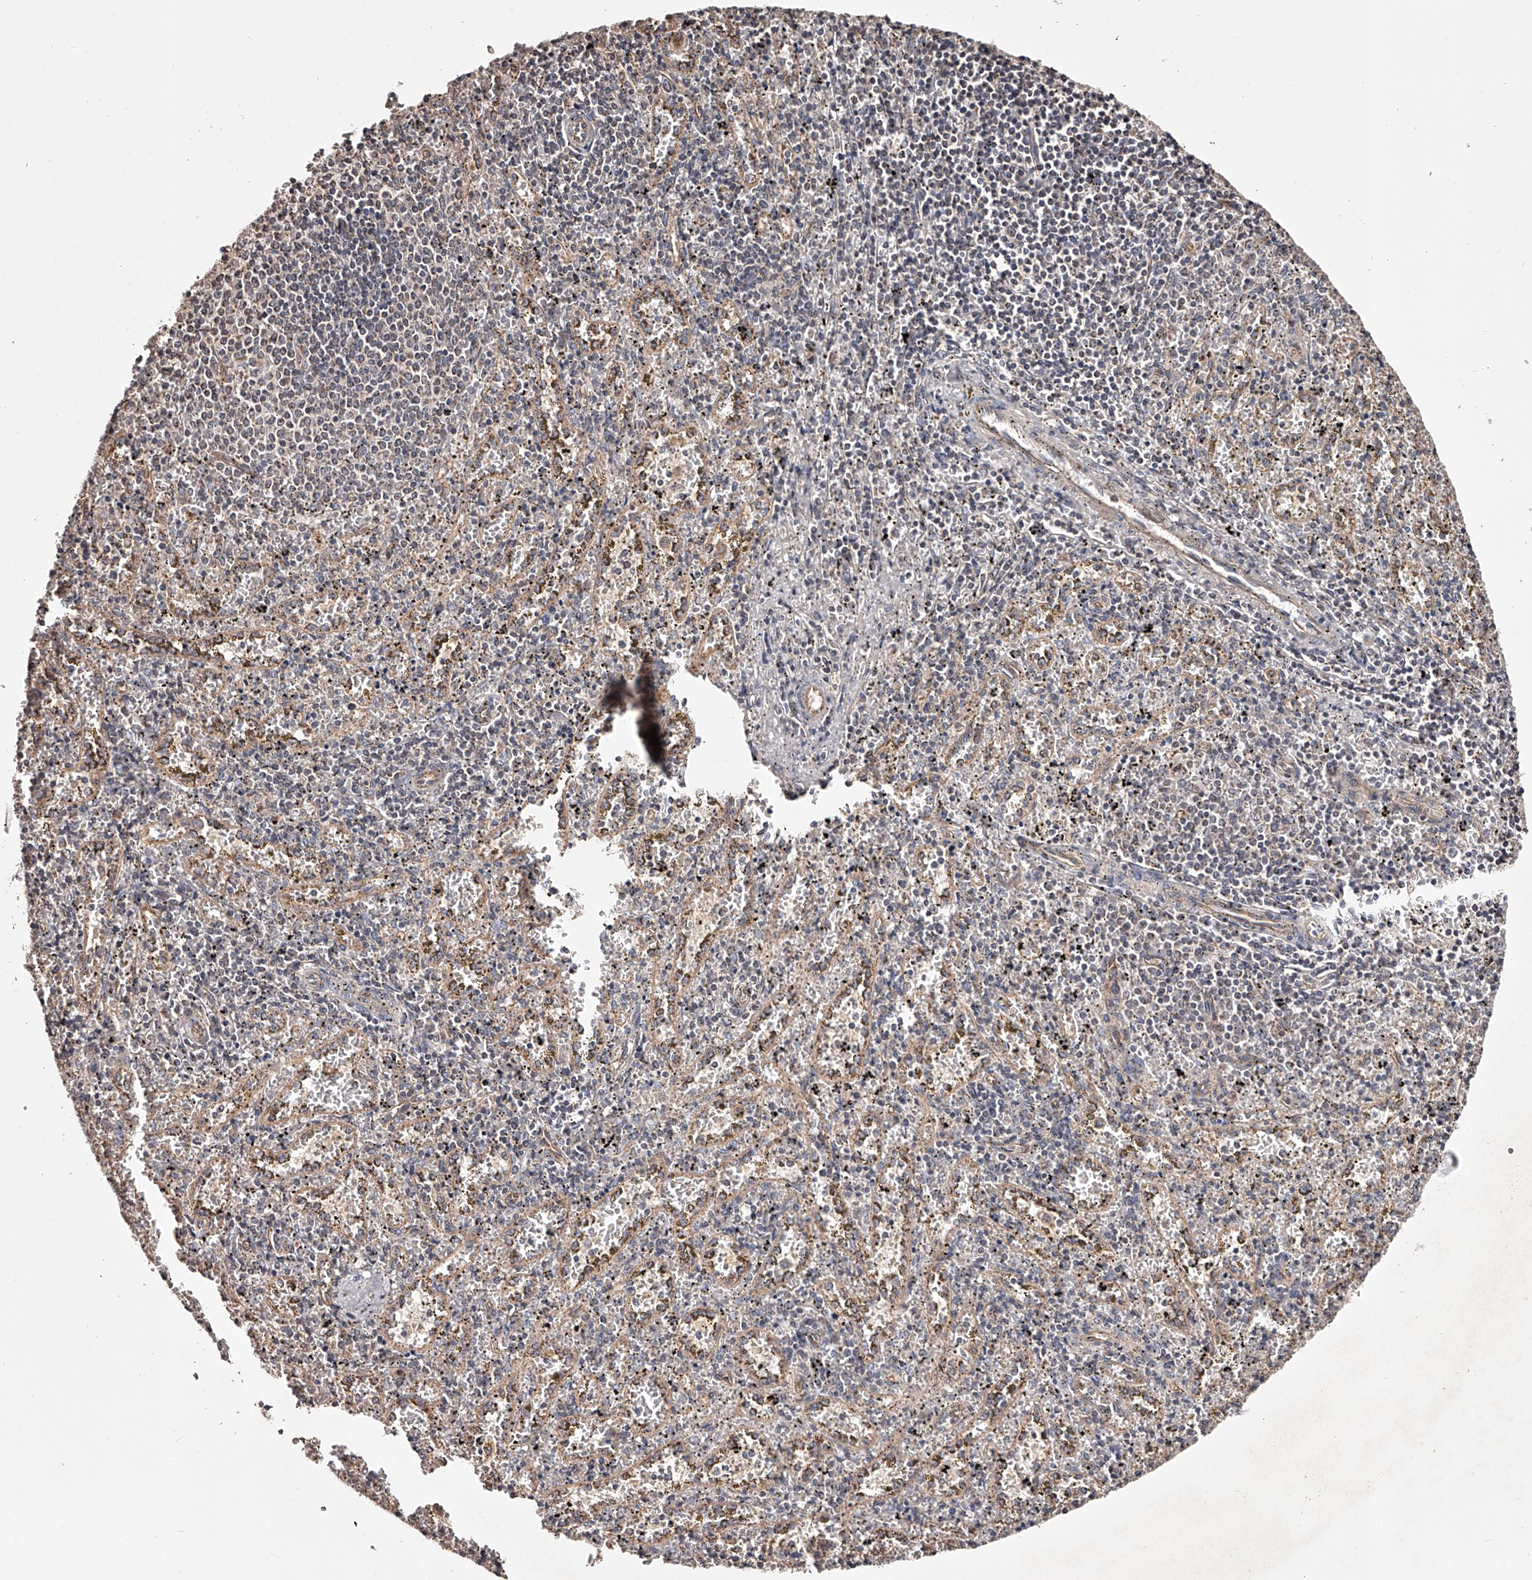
{"staining": {"intensity": "negative", "quantity": "none", "location": "none"}, "tissue": "spleen", "cell_type": "Cells in red pulp", "image_type": "normal", "snomed": [{"axis": "morphology", "description": "Normal tissue, NOS"}, {"axis": "topography", "description": "Spleen"}], "caption": "DAB immunohistochemical staining of normal spleen shows no significant staining in cells in red pulp. (Stains: DAB (3,3'-diaminobenzidine) immunohistochemistry with hematoxylin counter stain, Microscopy: brightfield microscopy at high magnification).", "gene": "USP21", "patient": {"sex": "male", "age": 11}}